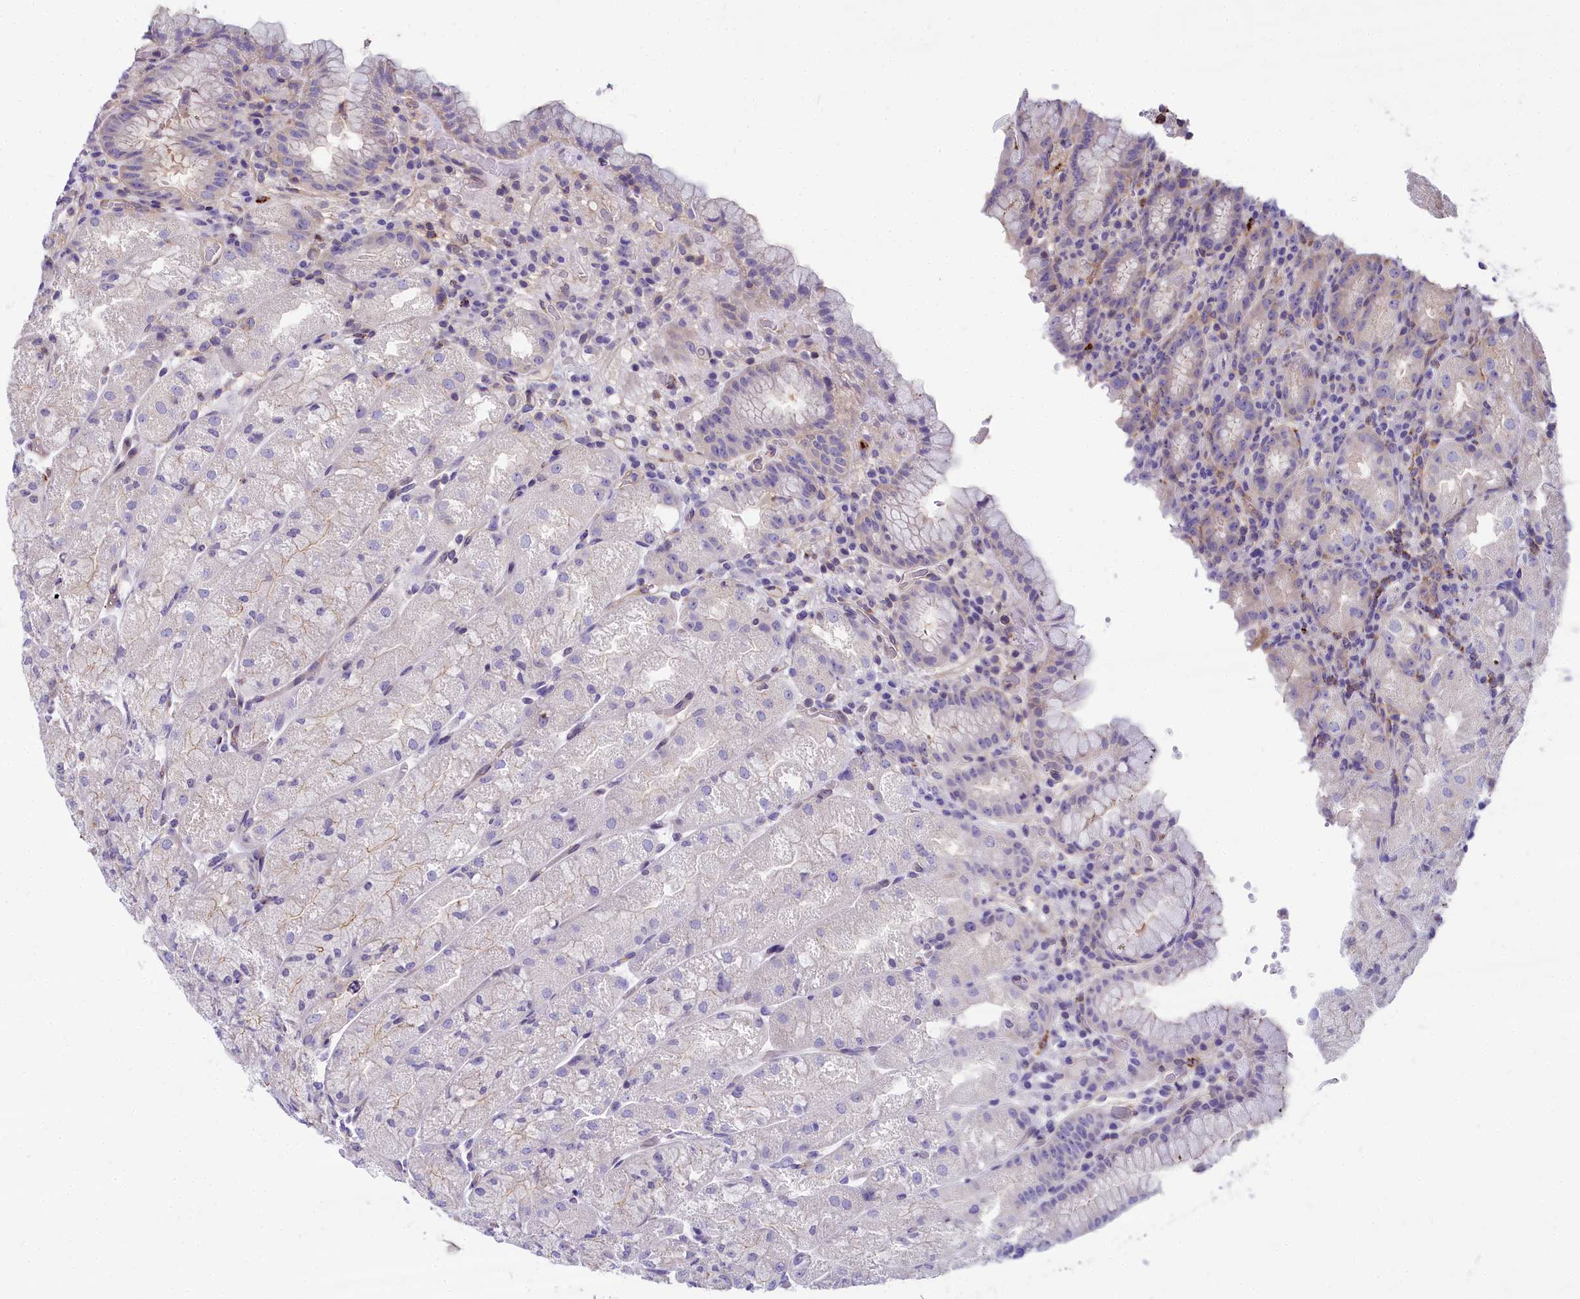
{"staining": {"intensity": "weak", "quantity": "<25%", "location": "cytoplasmic/membranous"}, "tissue": "stomach", "cell_type": "Glandular cells", "image_type": "normal", "snomed": [{"axis": "morphology", "description": "Normal tissue, NOS"}, {"axis": "topography", "description": "Stomach, upper"}], "caption": "An image of human stomach is negative for staining in glandular cells.", "gene": "HLA", "patient": {"sex": "male", "age": 52}}